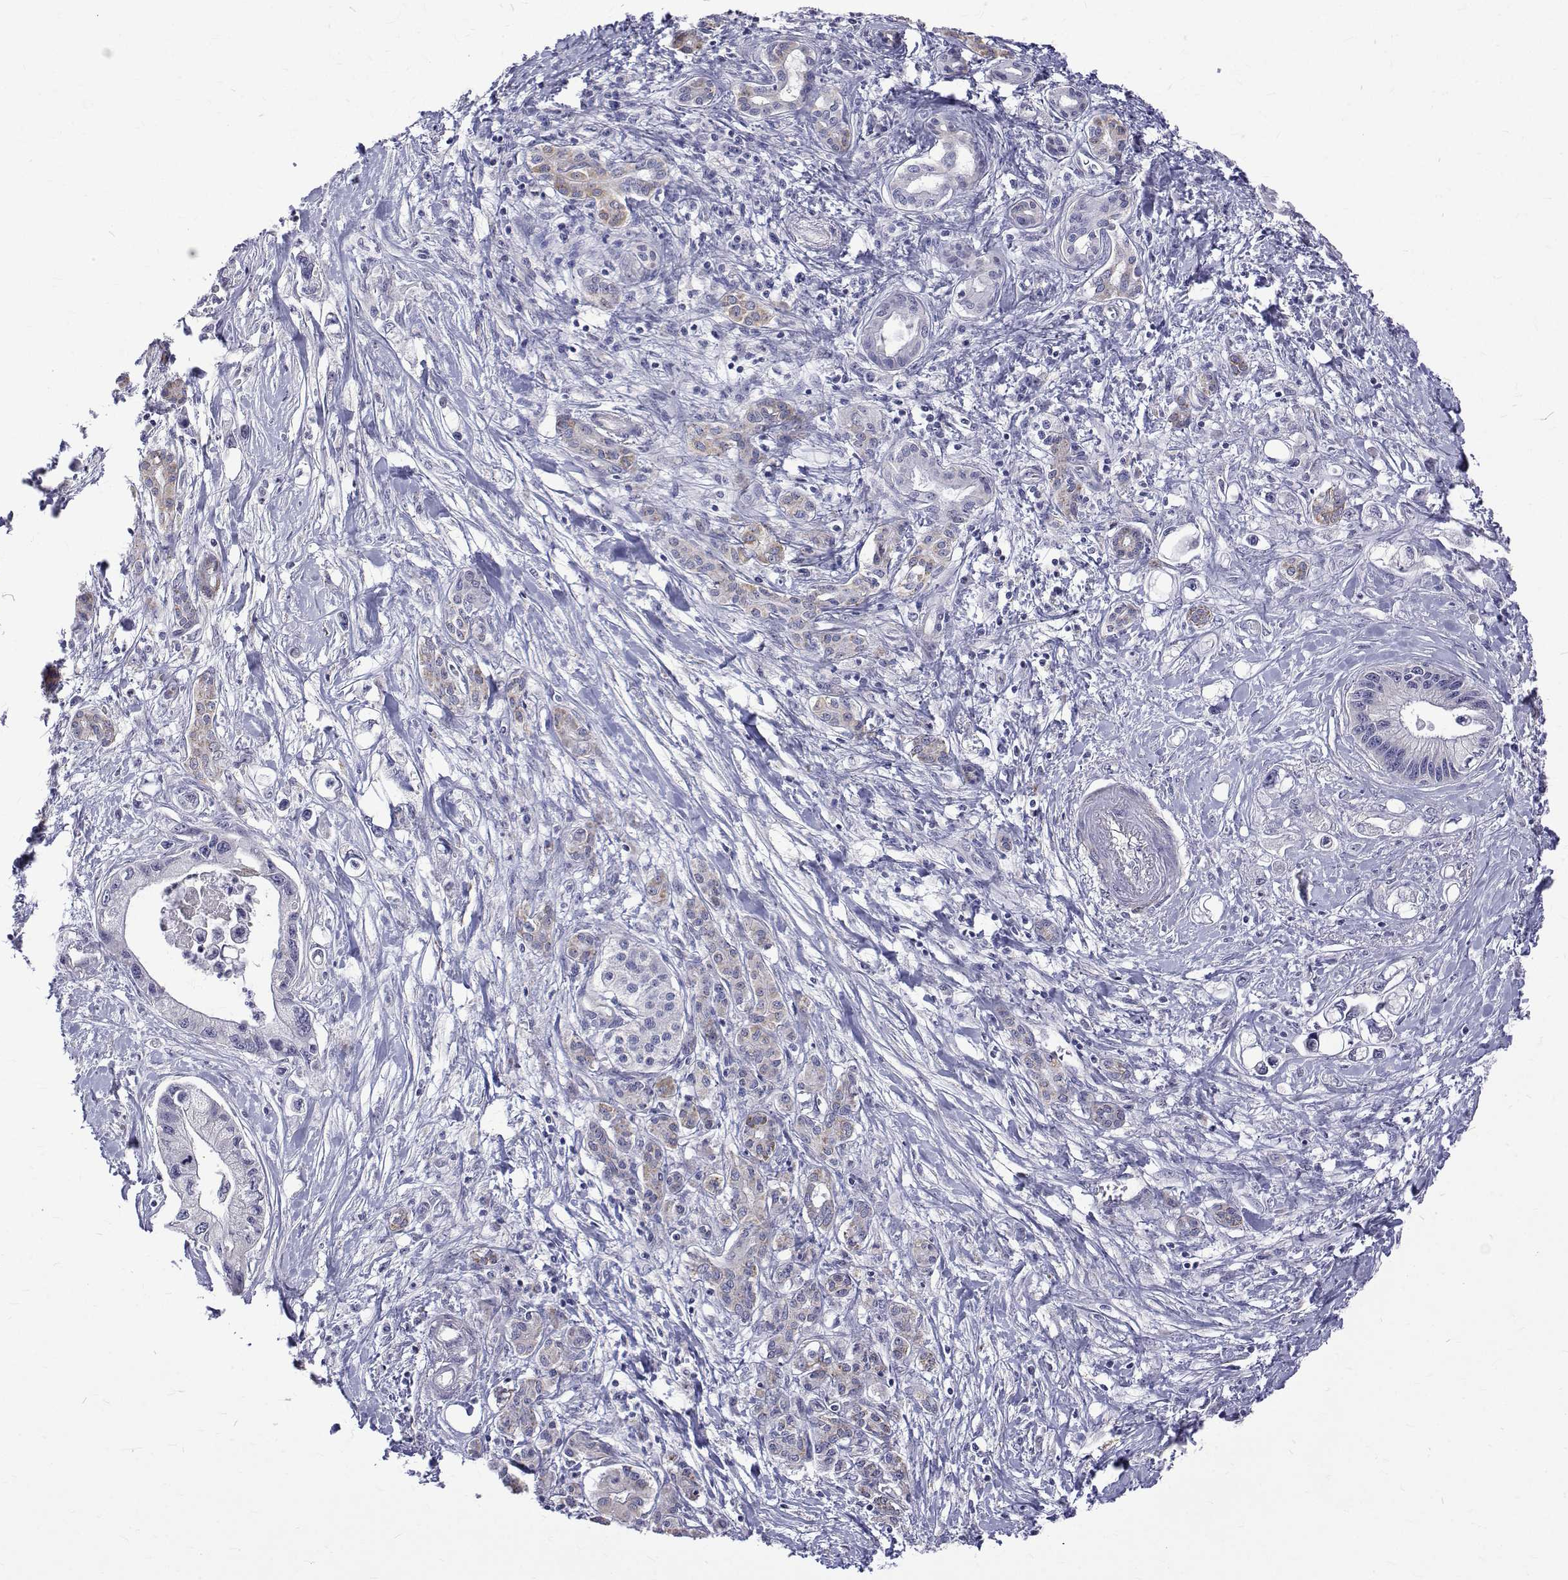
{"staining": {"intensity": "negative", "quantity": "none", "location": "none"}, "tissue": "pancreatic cancer", "cell_type": "Tumor cells", "image_type": "cancer", "snomed": [{"axis": "morphology", "description": "Adenocarcinoma, NOS"}, {"axis": "topography", "description": "Pancreas"}], "caption": "IHC micrograph of neoplastic tissue: pancreatic cancer (adenocarcinoma) stained with DAB (3,3'-diaminobenzidine) reveals no significant protein expression in tumor cells.", "gene": "PADI1", "patient": {"sex": "male", "age": 61}}